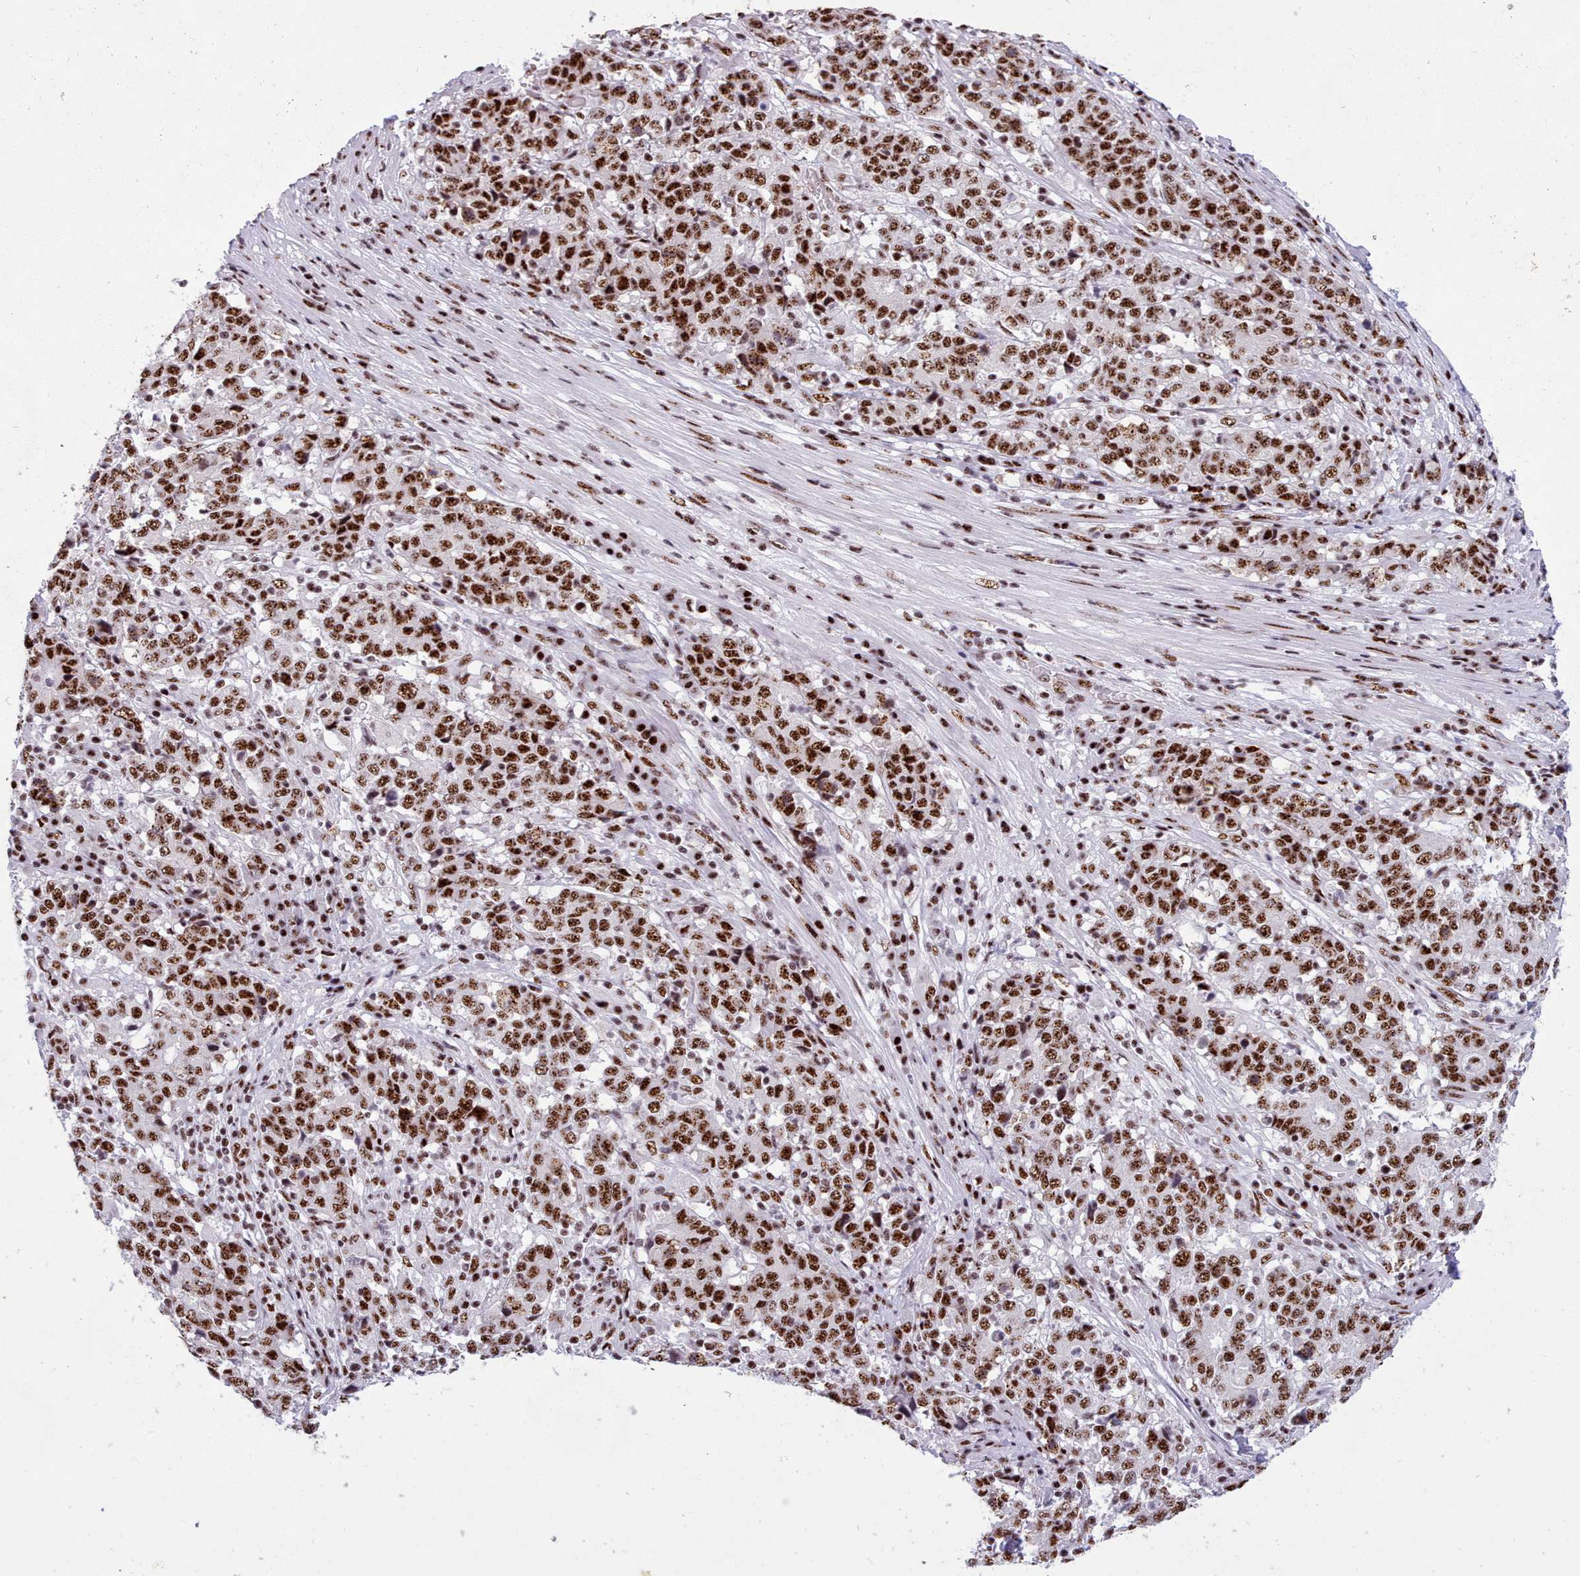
{"staining": {"intensity": "strong", "quantity": ">75%", "location": "nuclear"}, "tissue": "stomach cancer", "cell_type": "Tumor cells", "image_type": "cancer", "snomed": [{"axis": "morphology", "description": "Adenocarcinoma, NOS"}, {"axis": "topography", "description": "Stomach"}], "caption": "A brown stain labels strong nuclear expression of a protein in stomach cancer tumor cells.", "gene": "TMEM35B", "patient": {"sex": "male", "age": 59}}